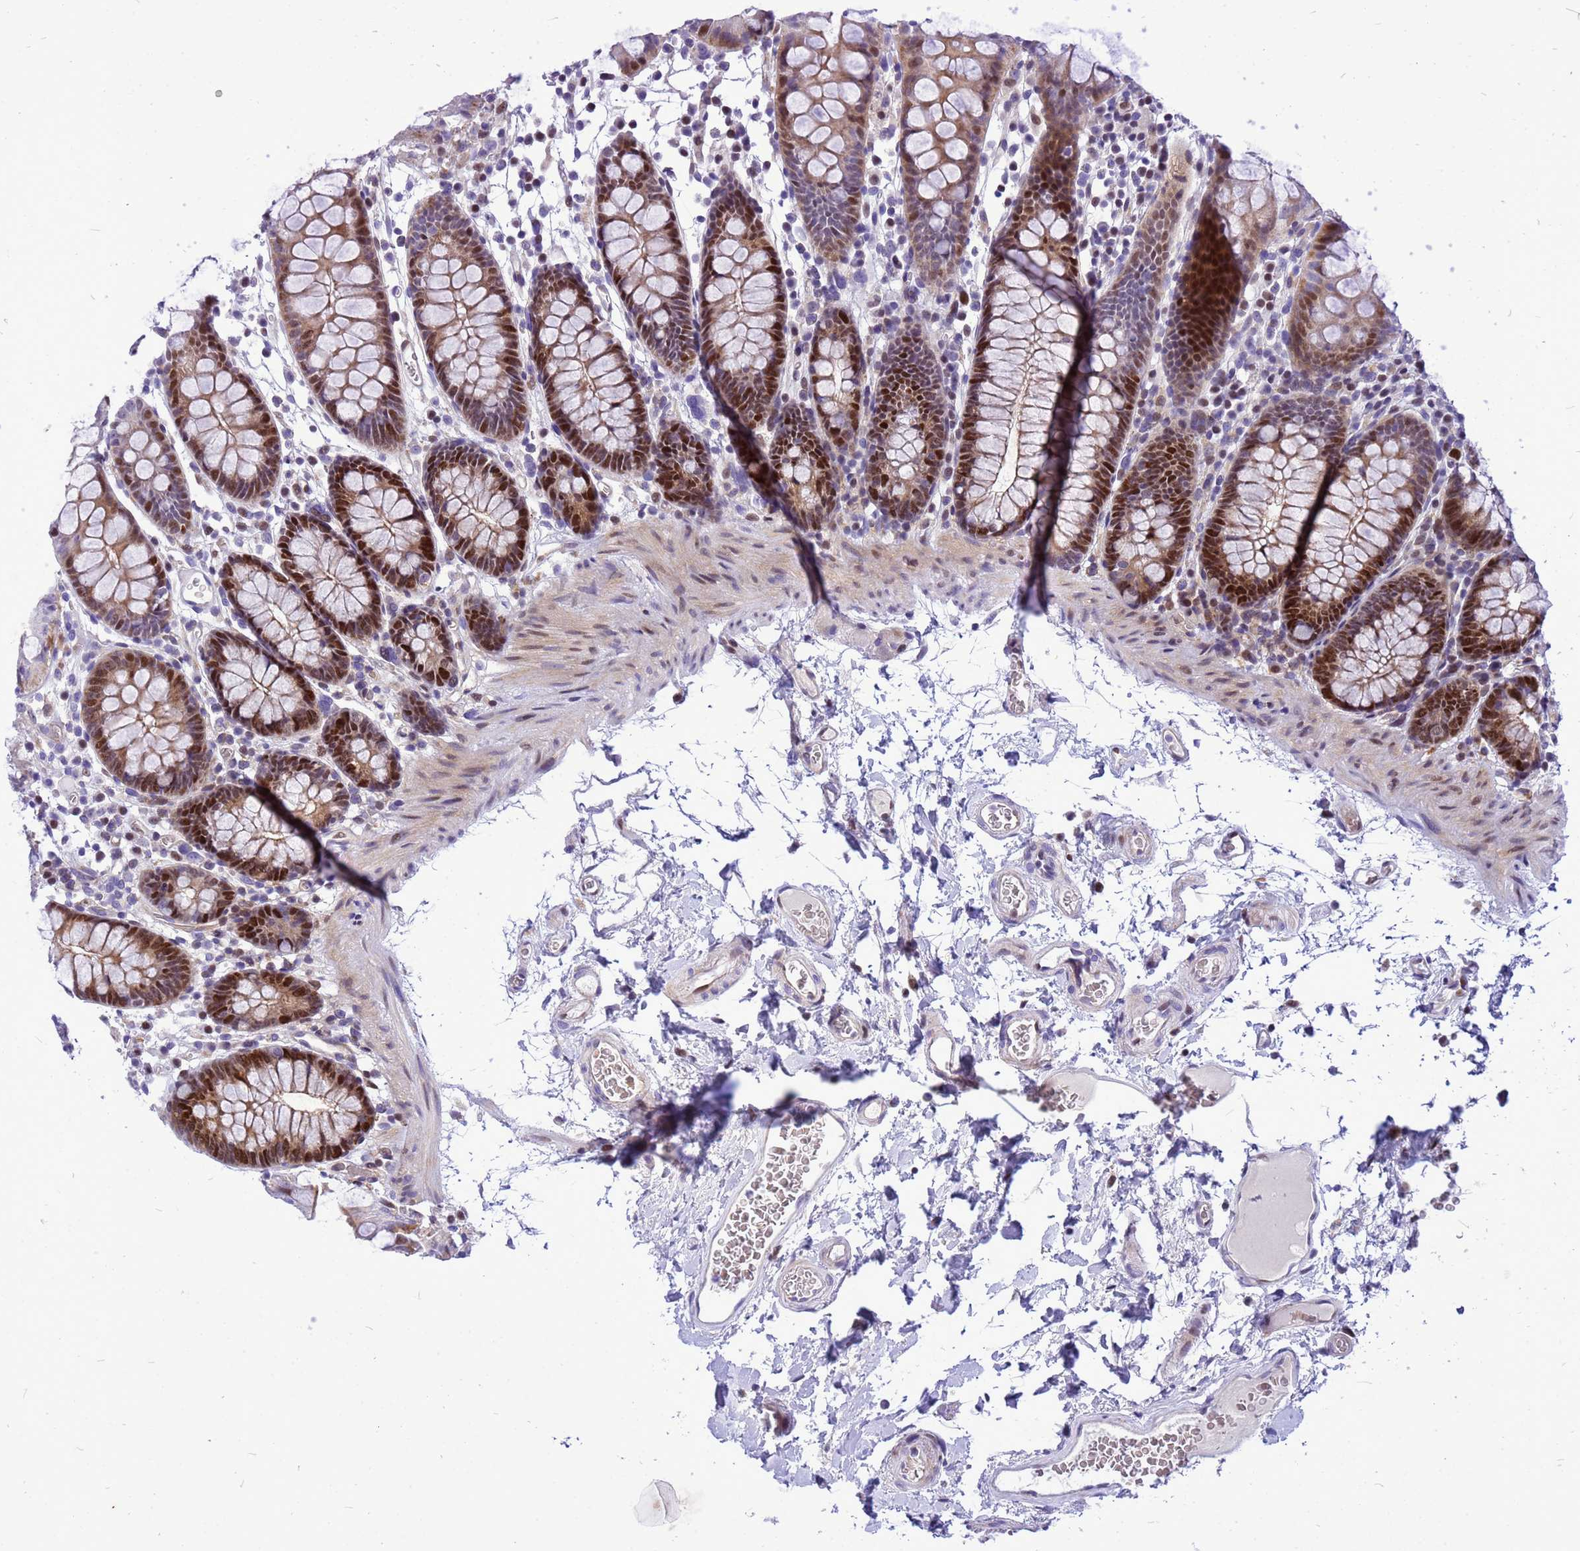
{"staining": {"intensity": "negative", "quantity": "none", "location": "none"}, "tissue": "colon", "cell_type": "Endothelial cells", "image_type": "normal", "snomed": [{"axis": "morphology", "description": "Normal tissue, NOS"}, {"axis": "topography", "description": "Colon"}], "caption": "This is a micrograph of IHC staining of benign colon, which shows no staining in endothelial cells.", "gene": "ADAMTS7", "patient": {"sex": "male", "age": 75}}